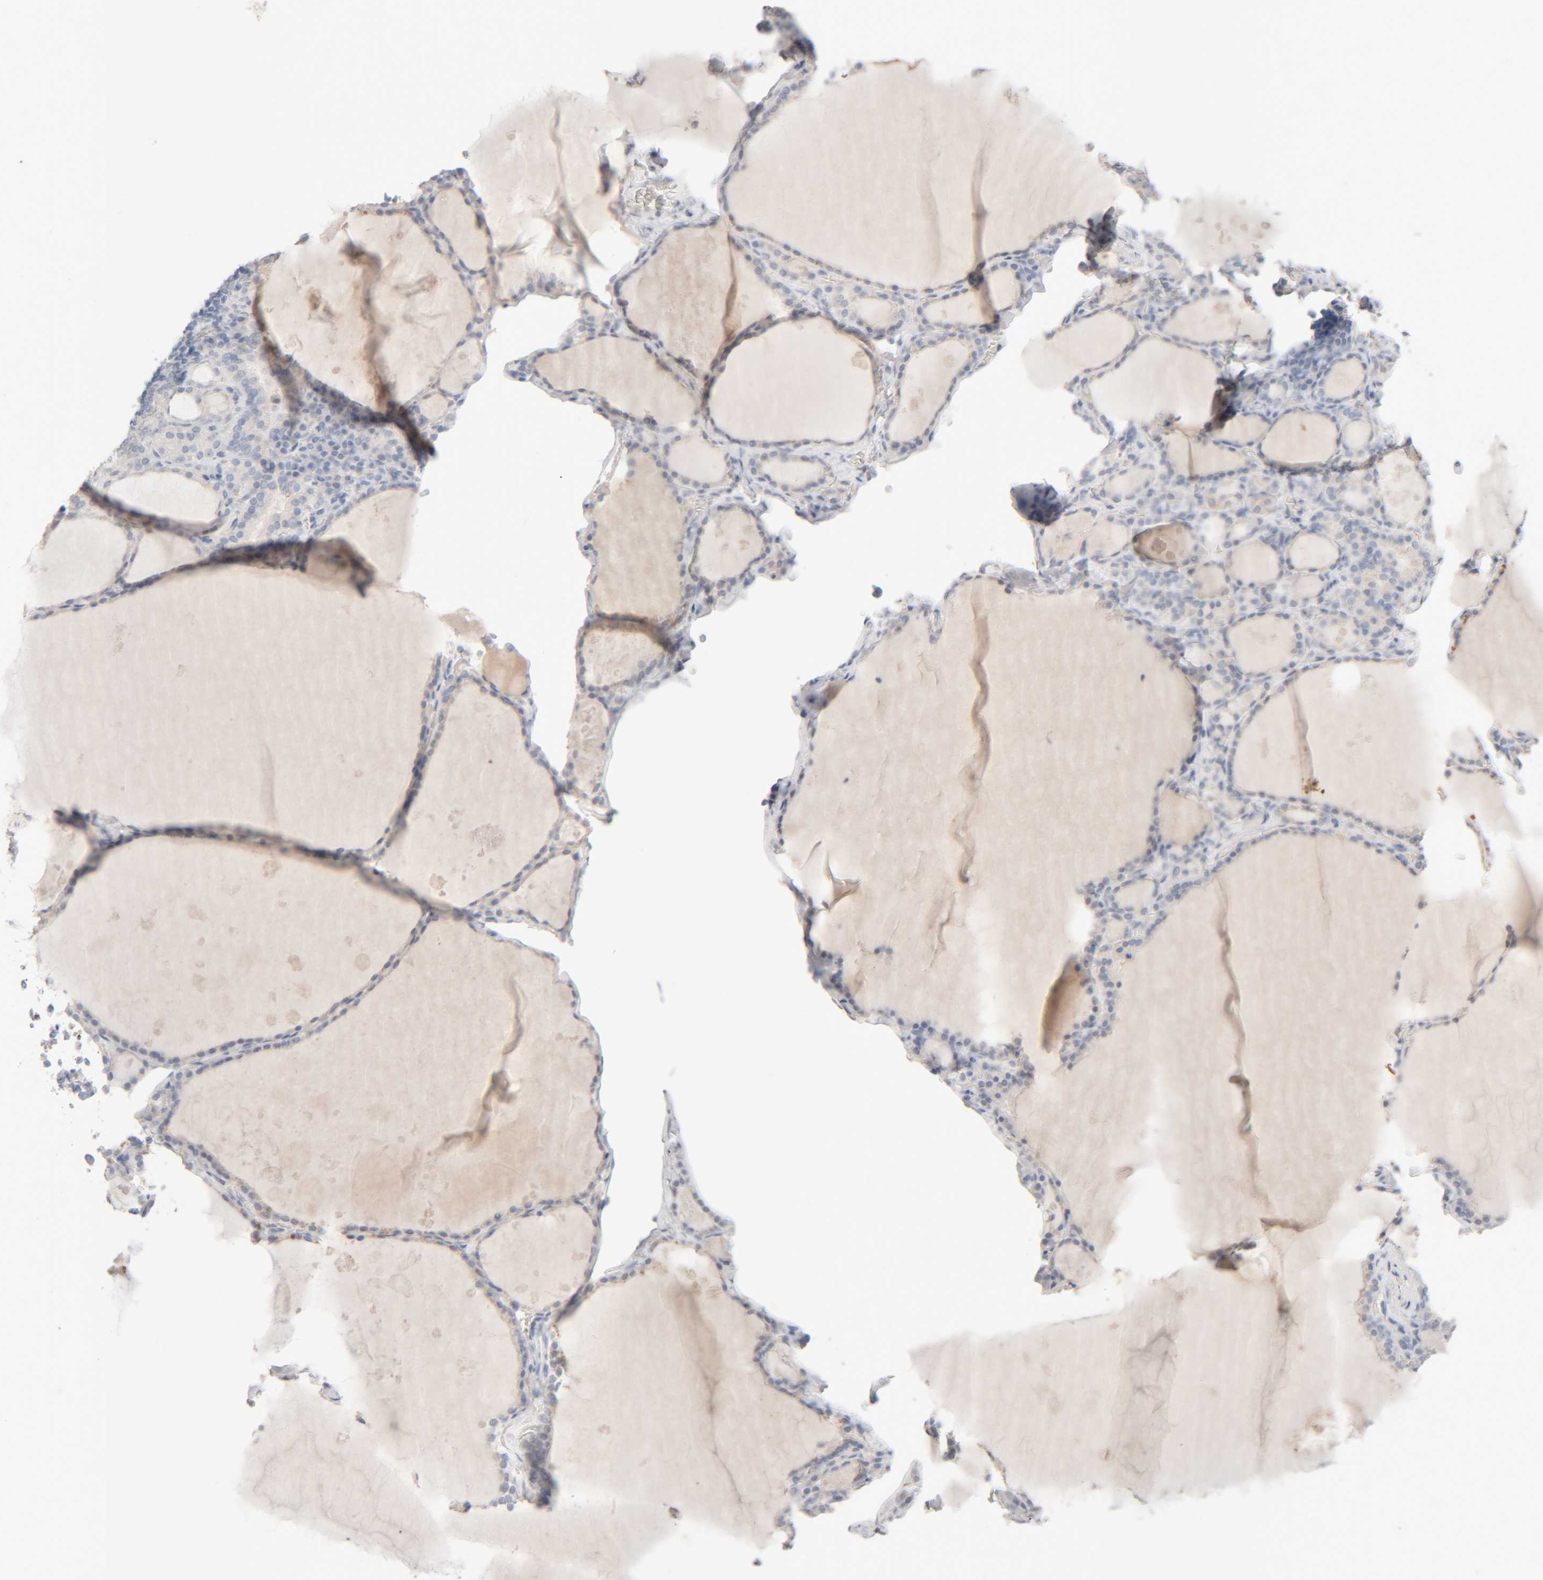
{"staining": {"intensity": "negative", "quantity": "none", "location": "none"}, "tissue": "thyroid gland", "cell_type": "Glandular cells", "image_type": "normal", "snomed": [{"axis": "morphology", "description": "Normal tissue, NOS"}, {"axis": "topography", "description": "Thyroid gland"}], "caption": "Histopathology image shows no protein staining in glandular cells of normal thyroid gland.", "gene": "RIDA", "patient": {"sex": "male", "age": 56}}